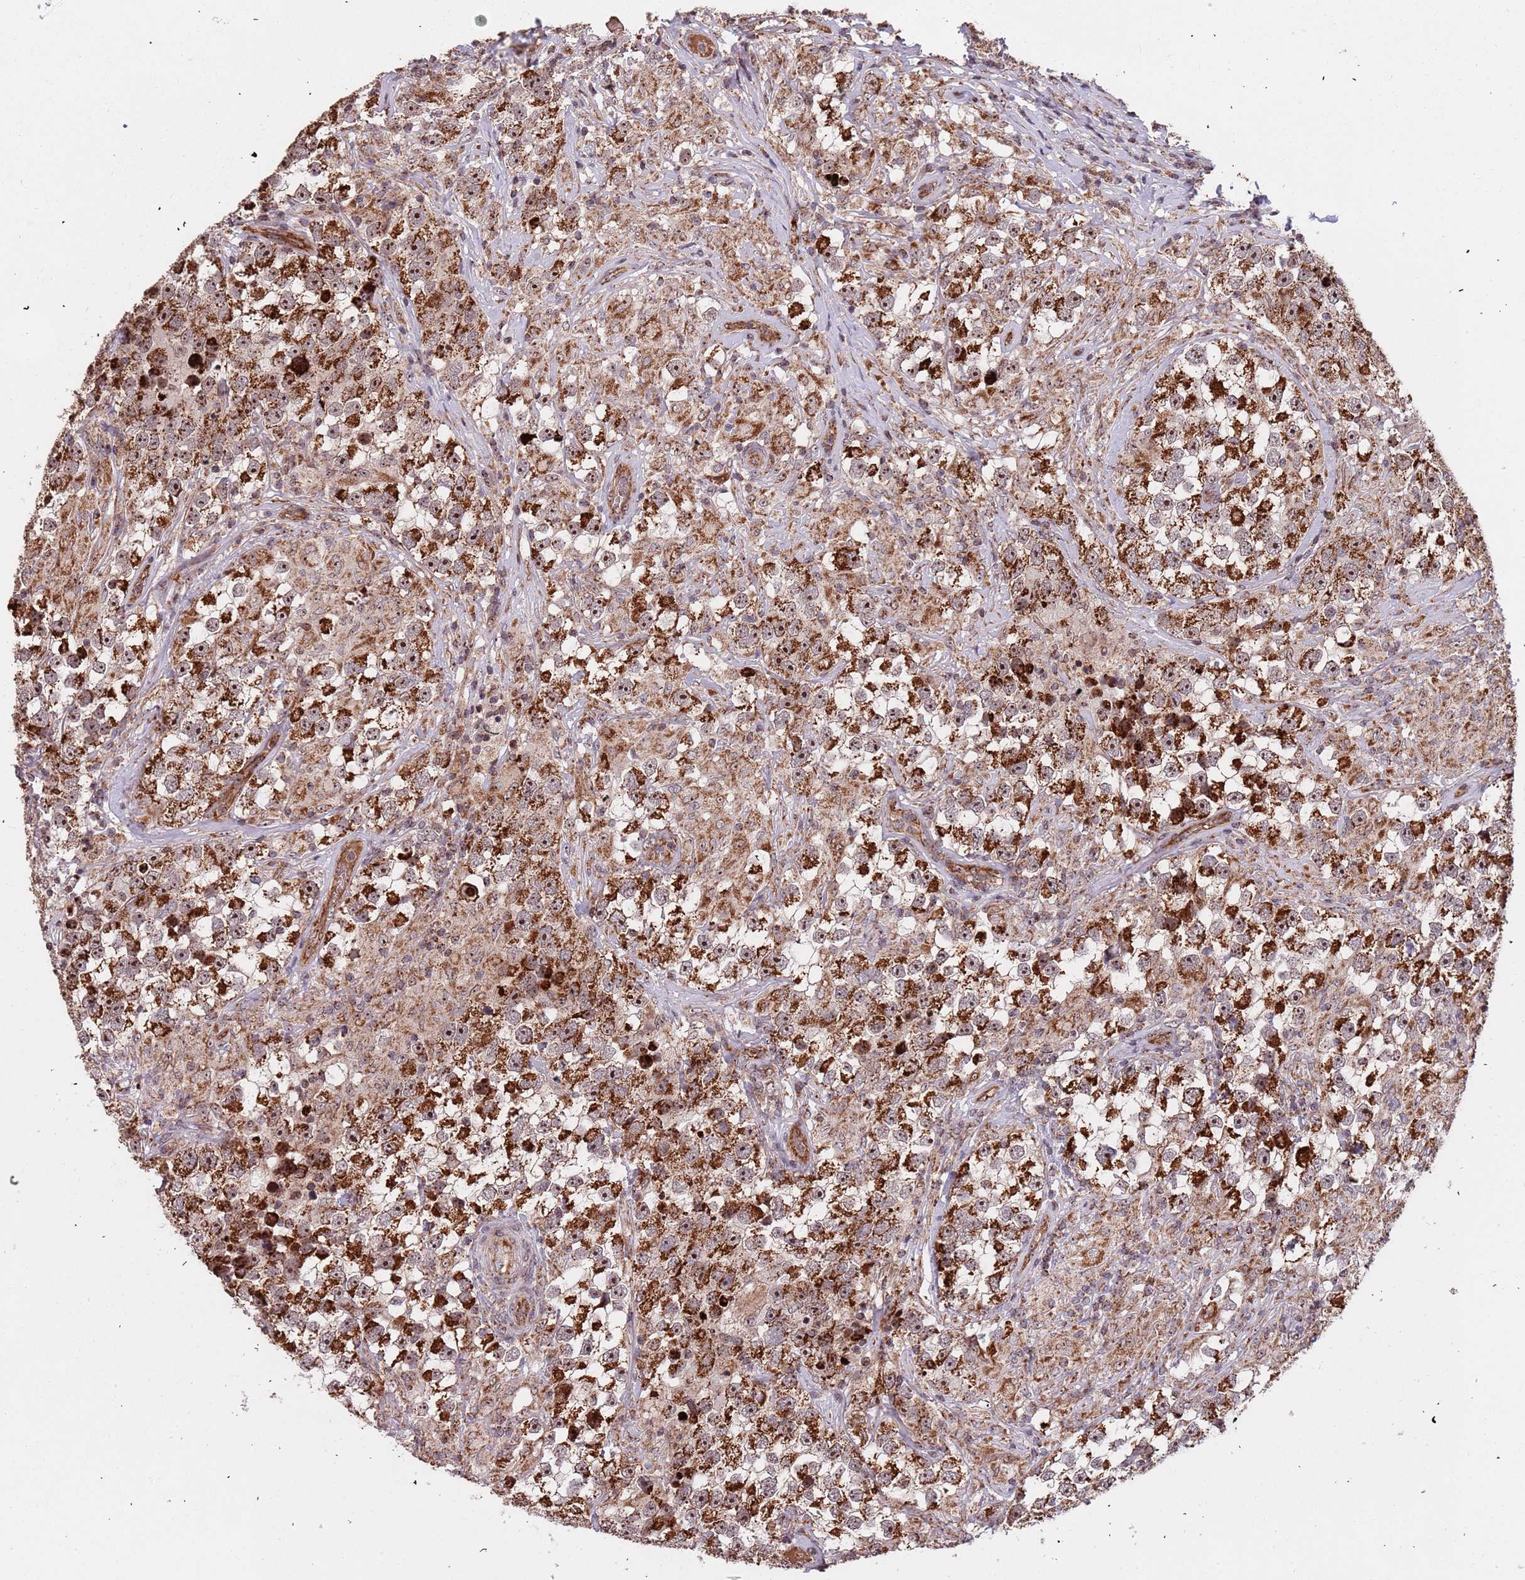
{"staining": {"intensity": "strong", "quantity": "25%-75%", "location": "cytoplasmic/membranous"}, "tissue": "testis cancer", "cell_type": "Tumor cells", "image_type": "cancer", "snomed": [{"axis": "morphology", "description": "Seminoma, NOS"}, {"axis": "topography", "description": "Testis"}], "caption": "The image demonstrates staining of testis seminoma, revealing strong cytoplasmic/membranous protein staining (brown color) within tumor cells. Using DAB (brown) and hematoxylin (blue) stains, captured at high magnification using brightfield microscopy.", "gene": "DCHS1", "patient": {"sex": "male", "age": 46}}